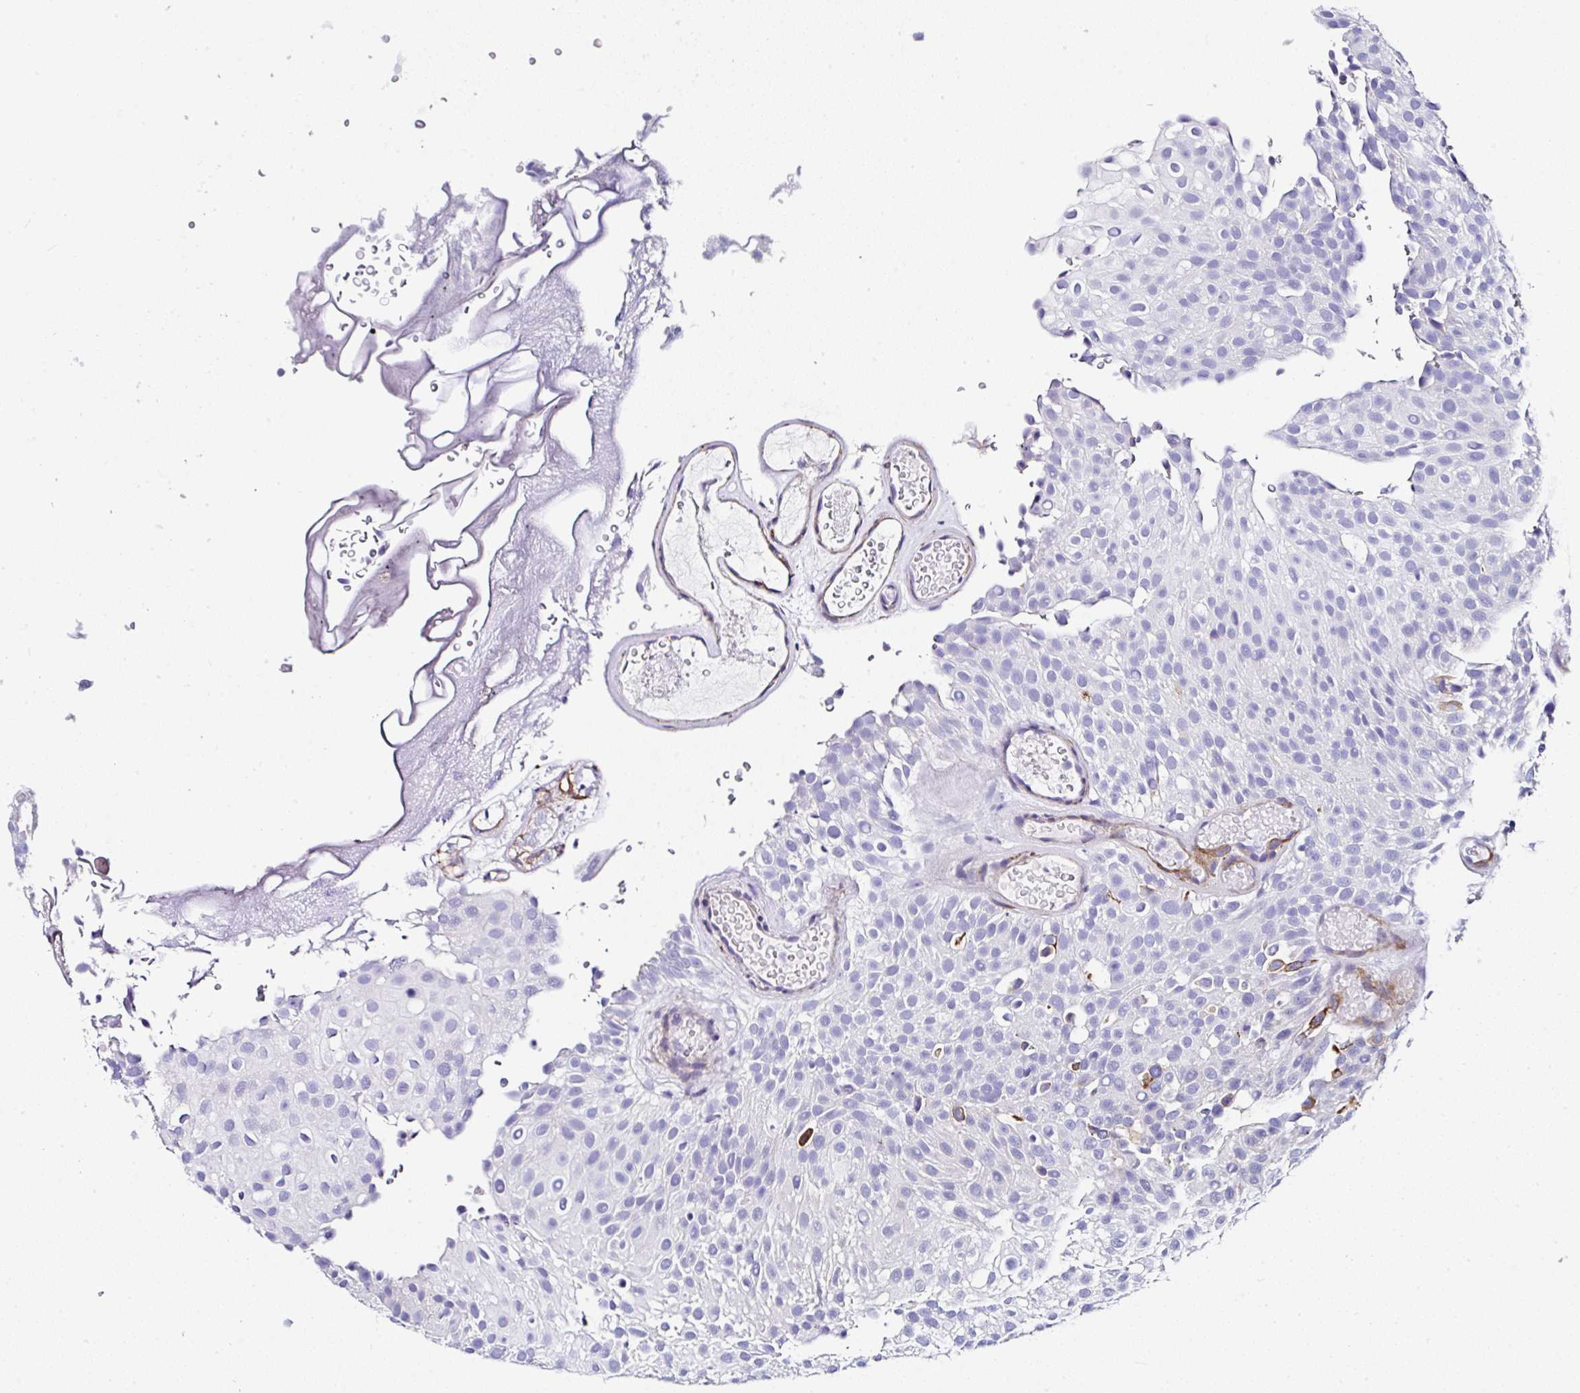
{"staining": {"intensity": "negative", "quantity": "none", "location": "none"}, "tissue": "urothelial cancer", "cell_type": "Tumor cells", "image_type": "cancer", "snomed": [{"axis": "morphology", "description": "Urothelial carcinoma, Low grade"}, {"axis": "topography", "description": "Urinary bladder"}], "caption": "Low-grade urothelial carcinoma was stained to show a protein in brown. There is no significant positivity in tumor cells.", "gene": "PPFIA4", "patient": {"sex": "male", "age": 78}}